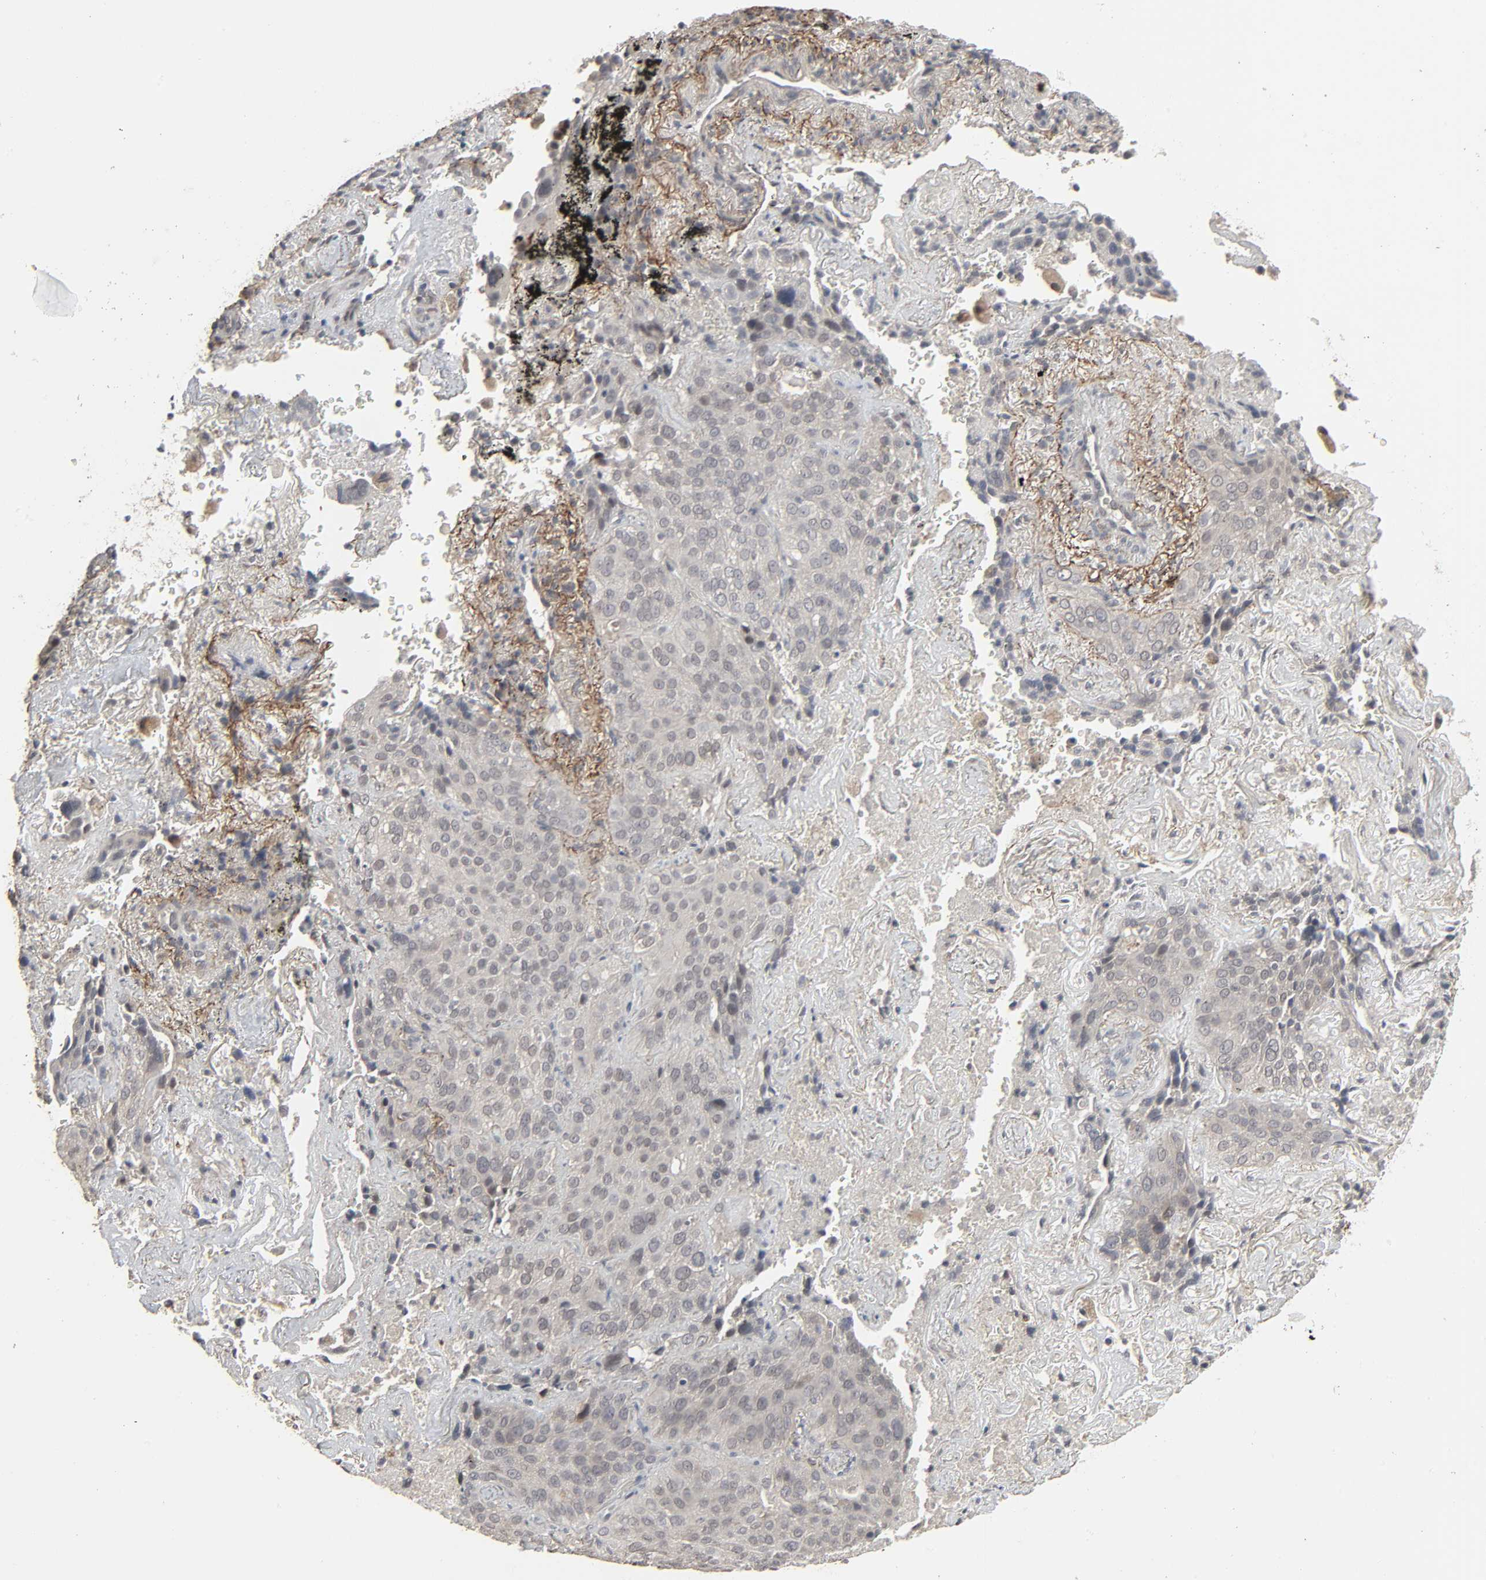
{"staining": {"intensity": "negative", "quantity": "none", "location": "none"}, "tissue": "lung cancer", "cell_type": "Tumor cells", "image_type": "cancer", "snomed": [{"axis": "morphology", "description": "Squamous cell carcinoma, NOS"}, {"axis": "topography", "description": "Lung"}], "caption": "Image shows no significant protein expression in tumor cells of lung cancer.", "gene": "ZNF222", "patient": {"sex": "male", "age": 54}}